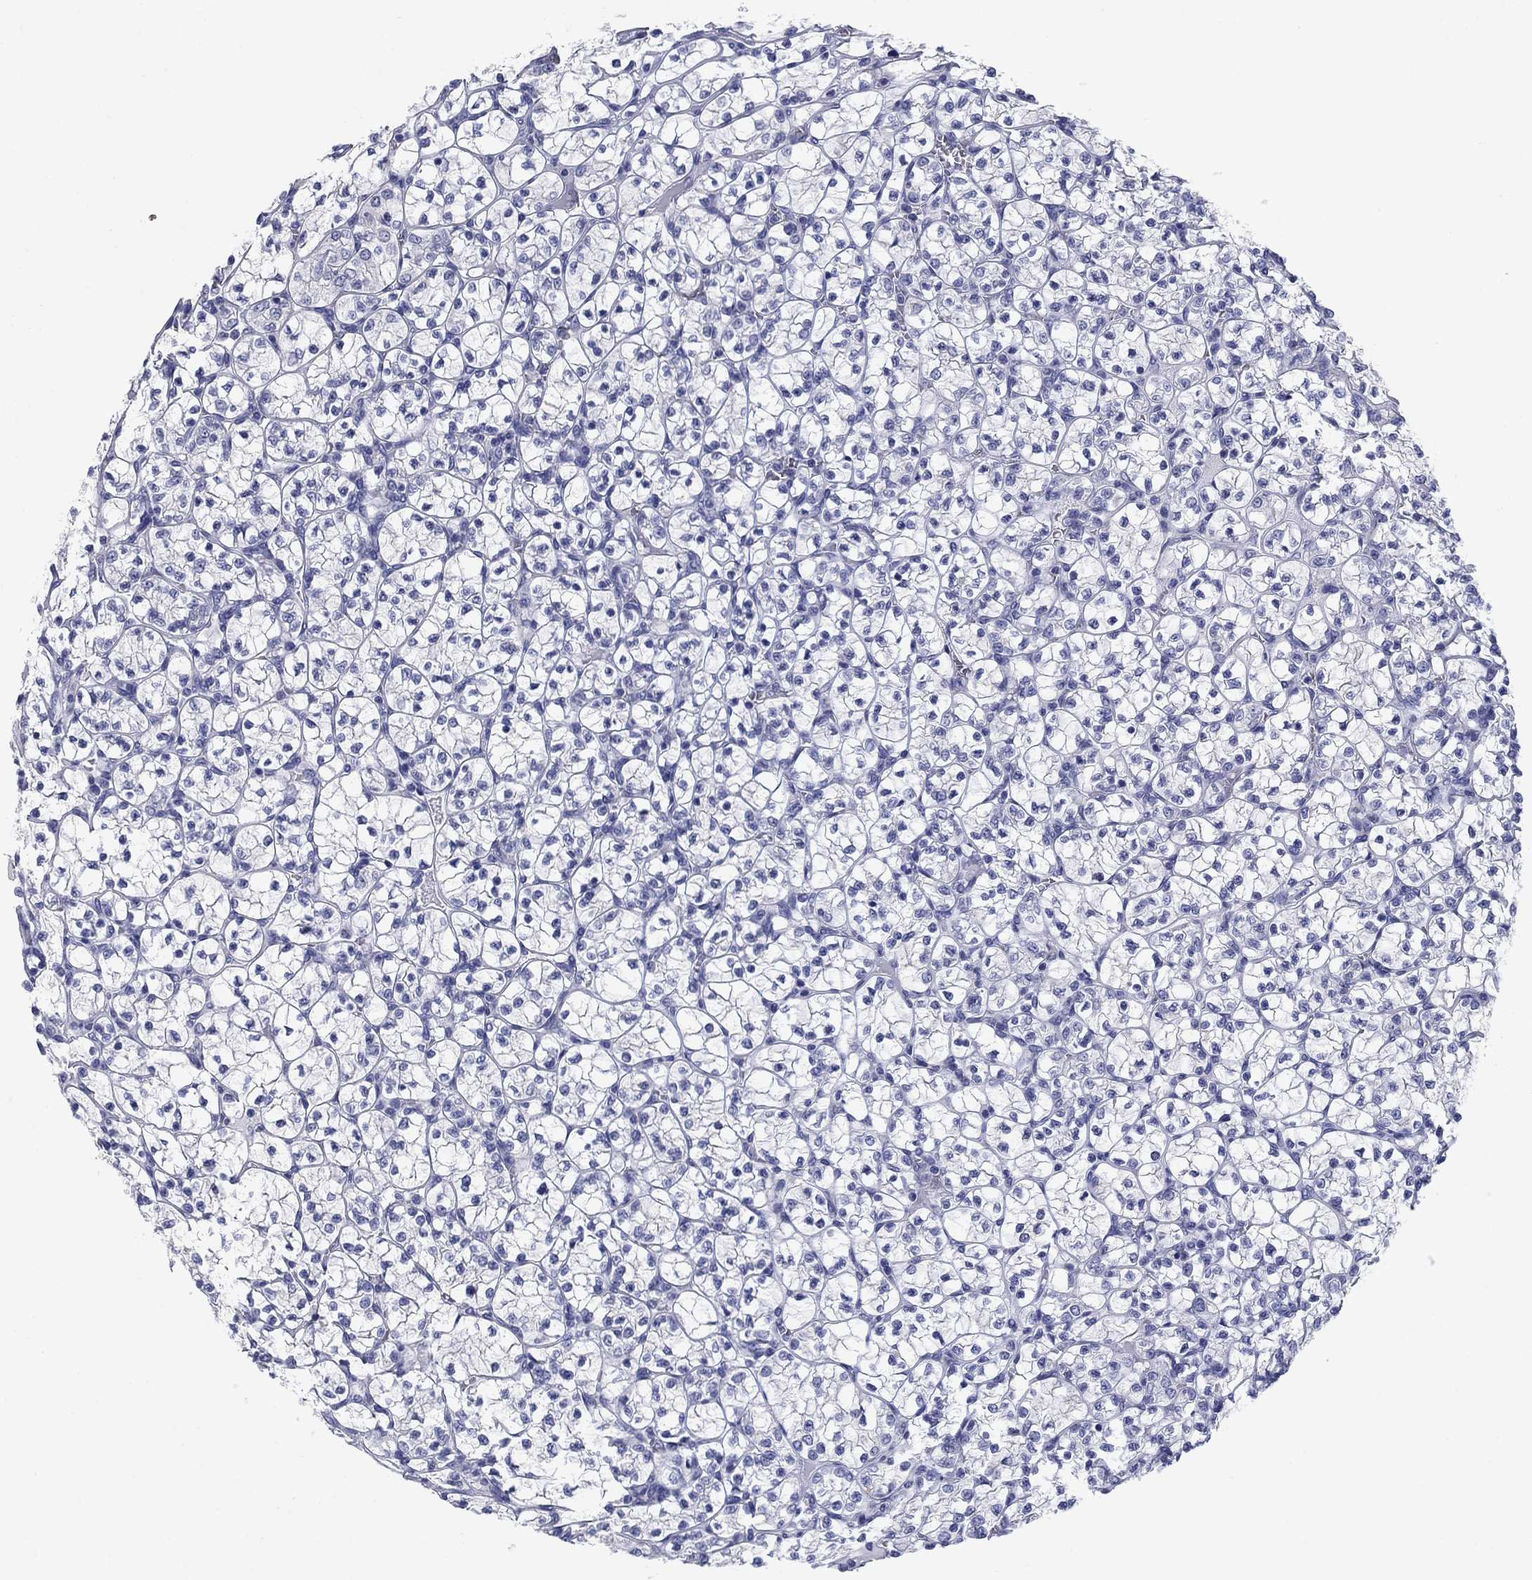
{"staining": {"intensity": "negative", "quantity": "none", "location": "none"}, "tissue": "renal cancer", "cell_type": "Tumor cells", "image_type": "cancer", "snomed": [{"axis": "morphology", "description": "Adenocarcinoma, NOS"}, {"axis": "topography", "description": "Kidney"}], "caption": "High power microscopy histopathology image of an immunohistochemistry (IHC) micrograph of renal cancer (adenocarcinoma), revealing no significant positivity in tumor cells.", "gene": "PRKCG", "patient": {"sex": "female", "age": 89}}